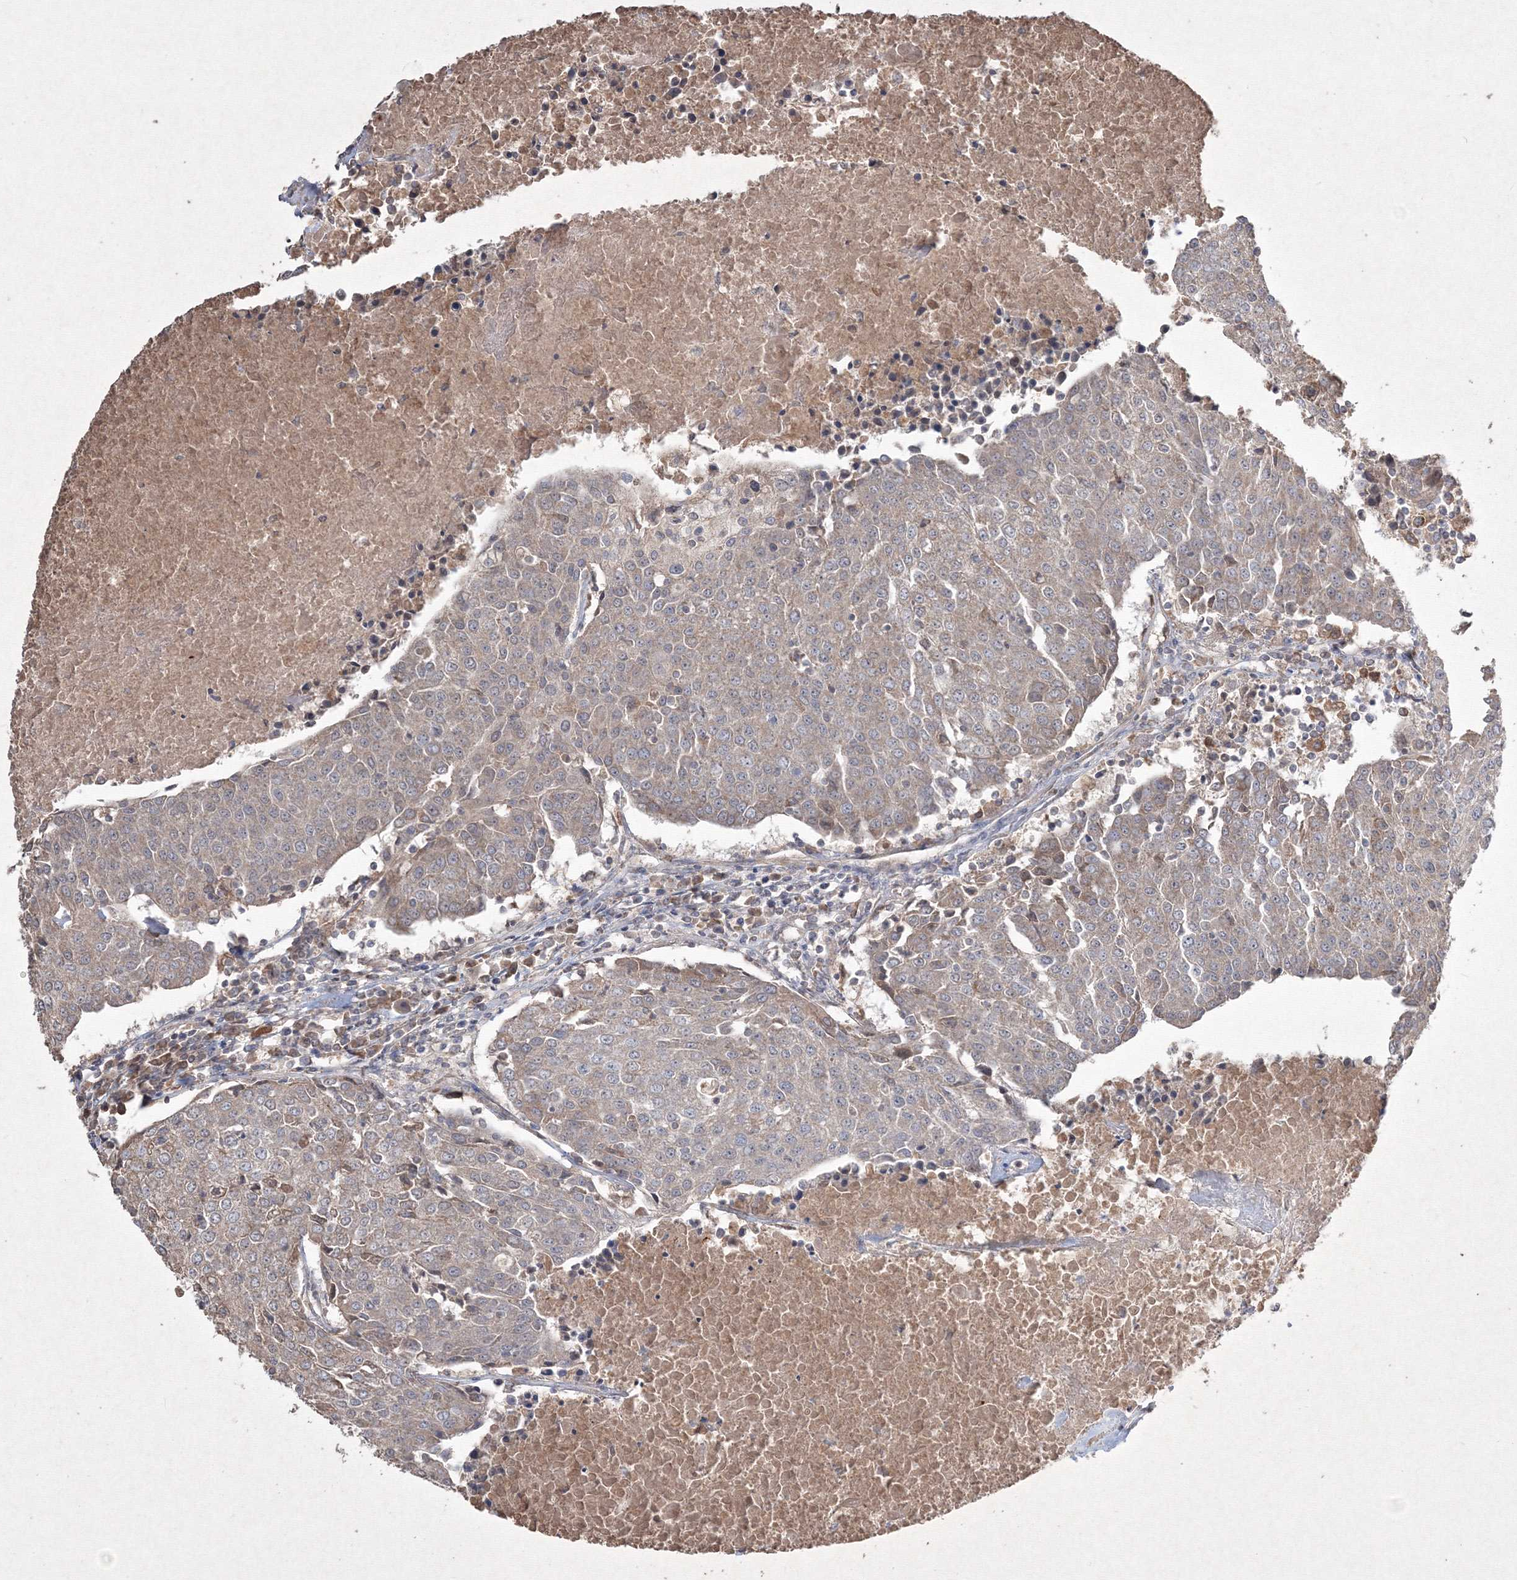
{"staining": {"intensity": "weak", "quantity": "25%-75%", "location": "cytoplasmic/membranous"}, "tissue": "urothelial cancer", "cell_type": "Tumor cells", "image_type": "cancer", "snomed": [{"axis": "morphology", "description": "Urothelial carcinoma, High grade"}, {"axis": "topography", "description": "Urinary bladder"}], "caption": "Immunohistochemical staining of human urothelial carcinoma (high-grade) shows weak cytoplasmic/membranous protein positivity in about 25%-75% of tumor cells.", "gene": "GRSF1", "patient": {"sex": "female", "age": 85}}